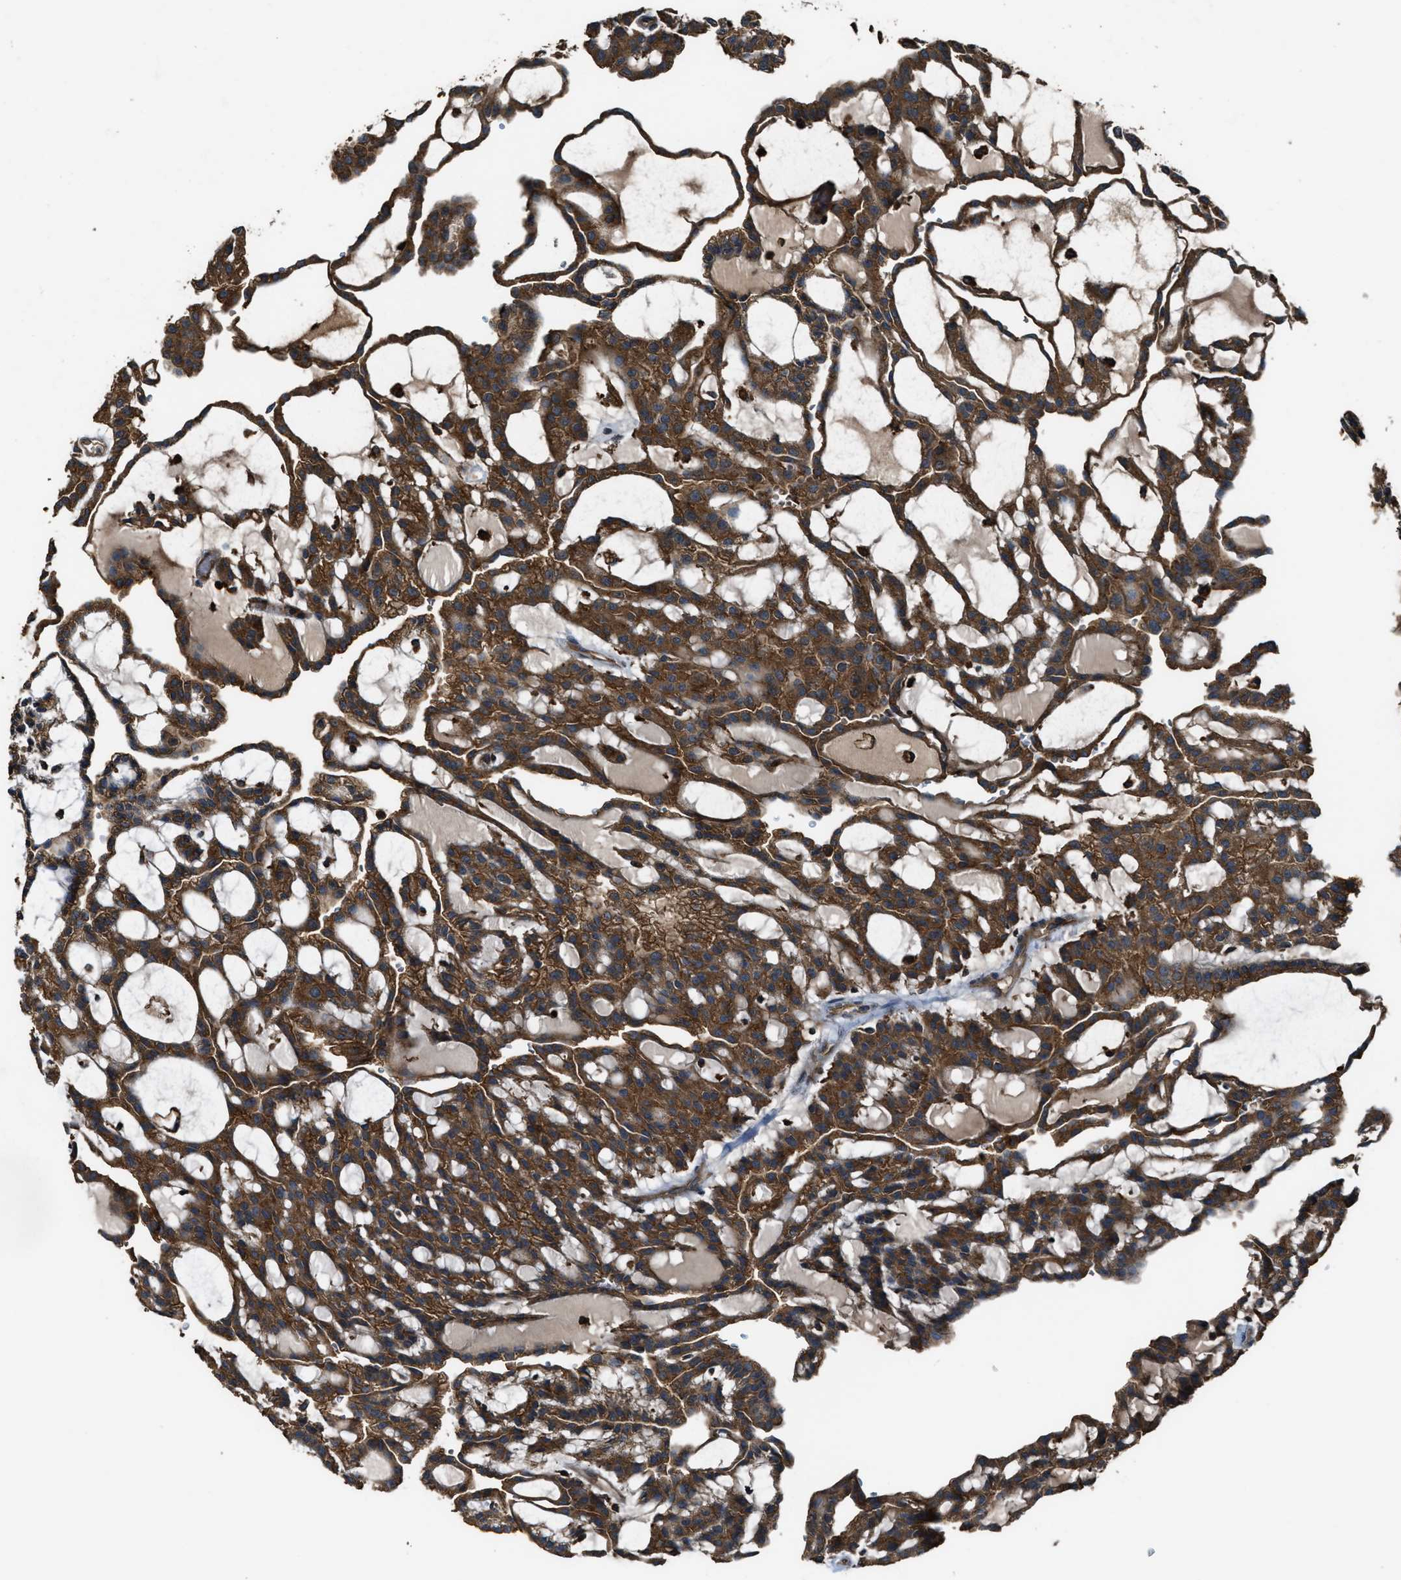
{"staining": {"intensity": "strong", "quantity": ">75%", "location": "cytoplasmic/membranous"}, "tissue": "renal cancer", "cell_type": "Tumor cells", "image_type": "cancer", "snomed": [{"axis": "morphology", "description": "Adenocarcinoma, NOS"}, {"axis": "topography", "description": "Kidney"}], "caption": "Human renal cancer (adenocarcinoma) stained for a protein (brown) shows strong cytoplasmic/membranous positive staining in about >75% of tumor cells.", "gene": "MAP3K8", "patient": {"sex": "male", "age": 63}}